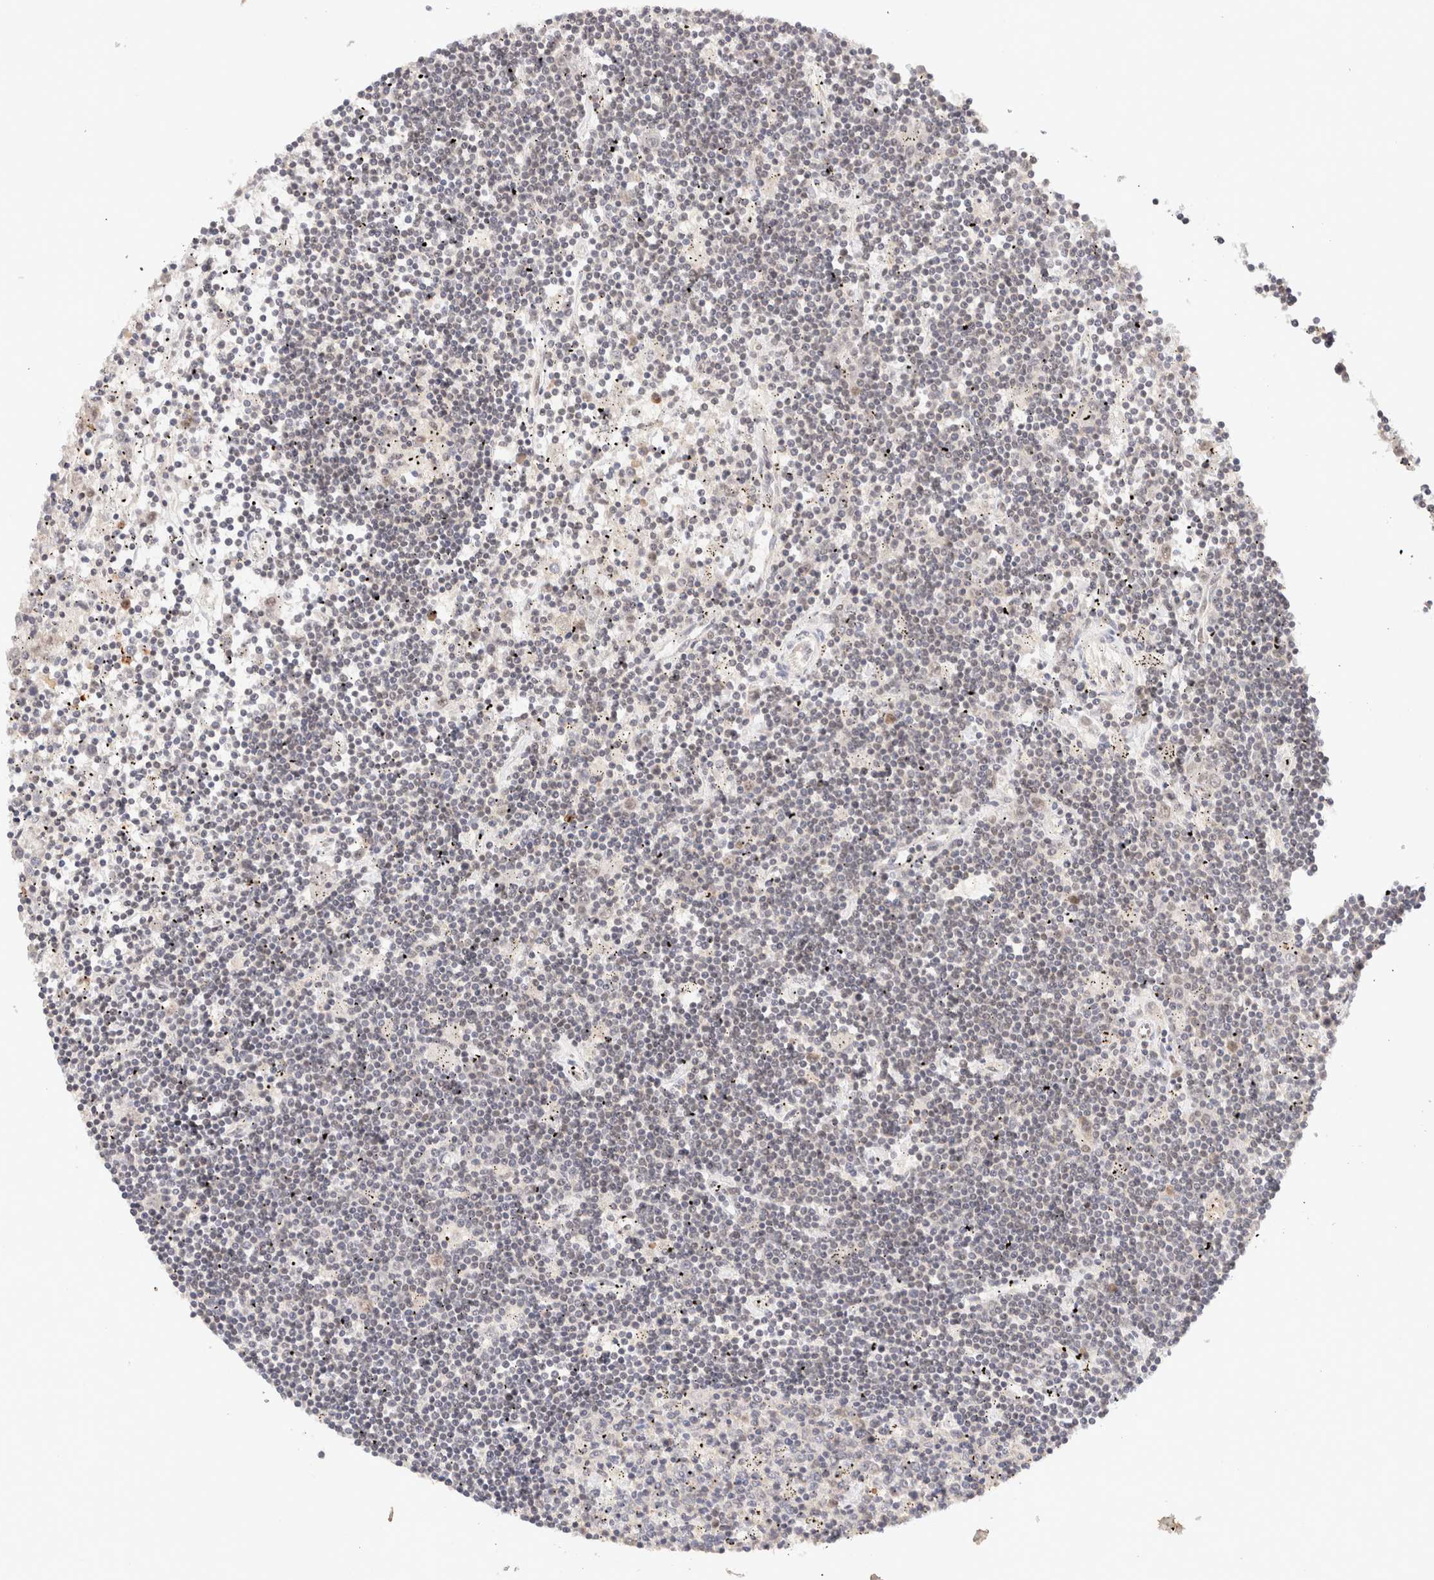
{"staining": {"intensity": "weak", "quantity": "<25%", "location": "nuclear"}, "tissue": "lymphoma", "cell_type": "Tumor cells", "image_type": "cancer", "snomed": [{"axis": "morphology", "description": "Malignant lymphoma, non-Hodgkin's type, Low grade"}, {"axis": "topography", "description": "Spleen"}], "caption": "Human lymphoma stained for a protein using IHC reveals no expression in tumor cells.", "gene": "BRPF3", "patient": {"sex": "male", "age": 76}}